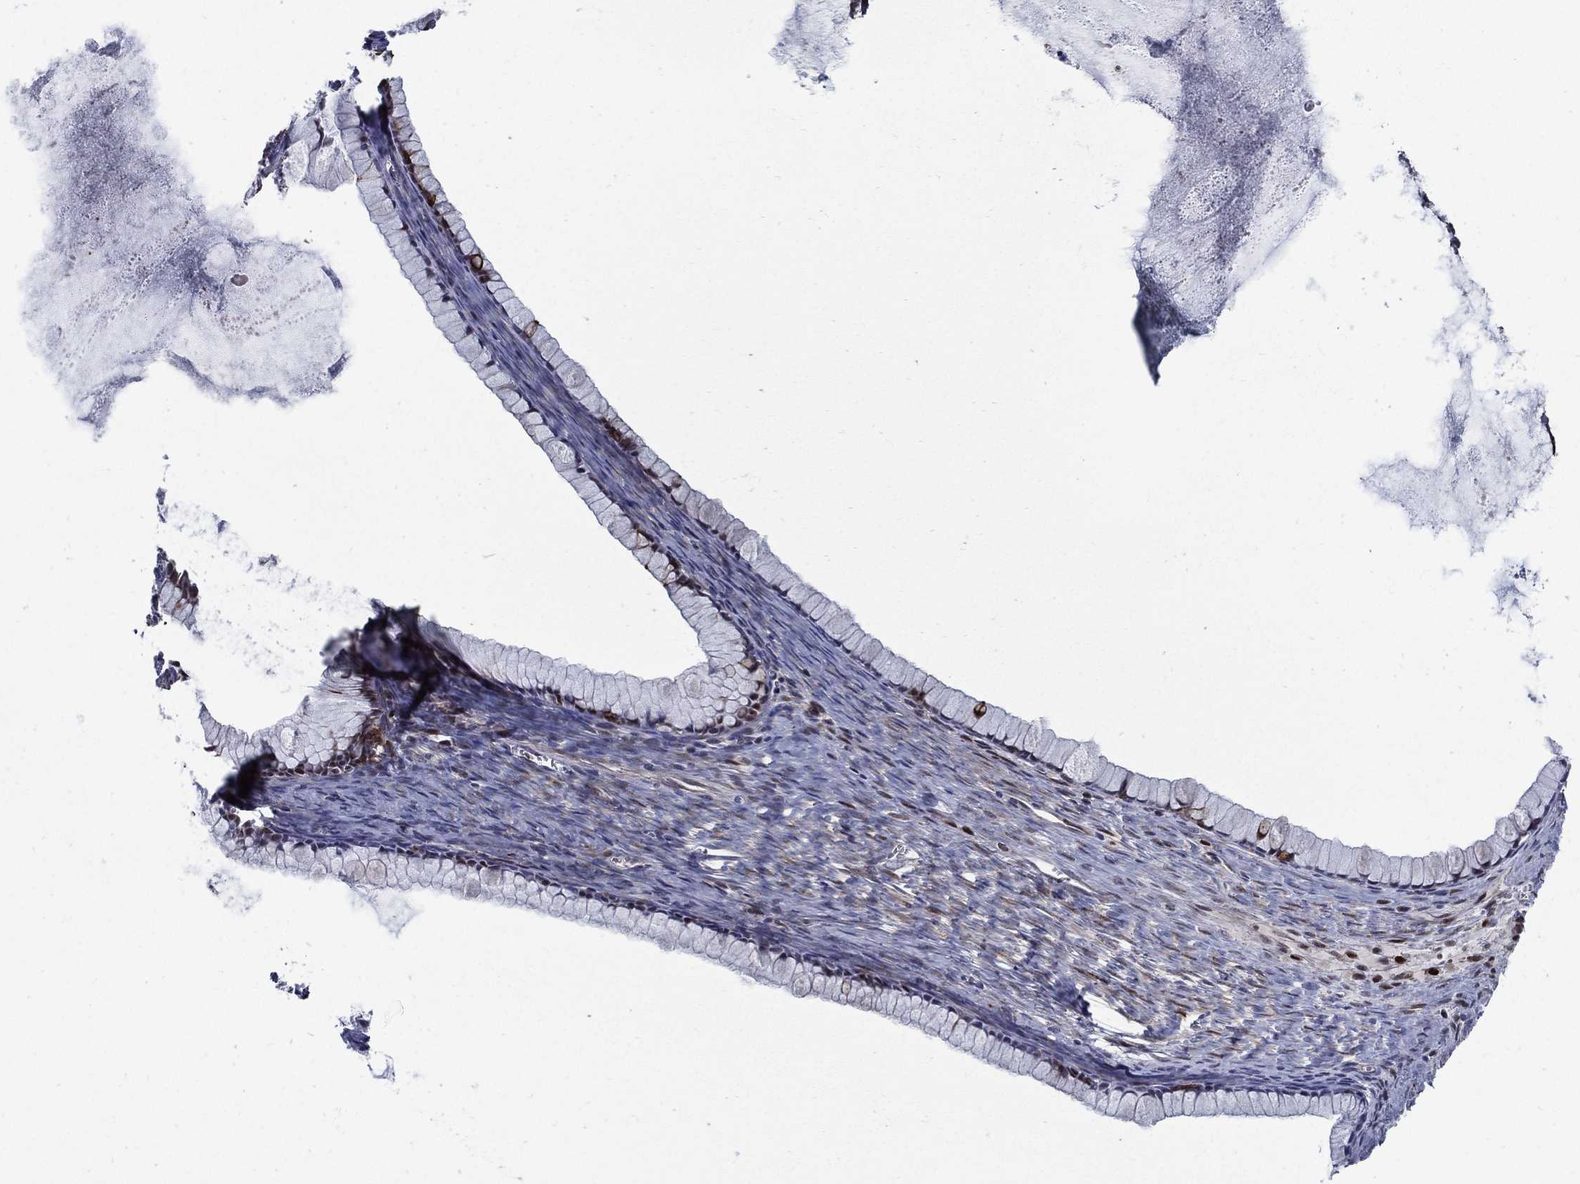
{"staining": {"intensity": "moderate", "quantity": "<25%", "location": "cytoplasmic/membranous"}, "tissue": "ovarian cancer", "cell_type": "Tumor cells", "image_type": "cancer", "snomed": [{"axis": "morphology", "description": "Cystadenocarcinoma, mucinous, NOS"}, {"axis": "topography", "description": "Ovary"}], "caption": "Ovarian mucinous cystadenocarcinoma was stained to show a protein in brown. There is low levels of moderate cytoplasmic/membranous positivity in approximately <25% of tumor cells.", "gene": "ARHGAP11A", "patient": {"sex": "female", "age": 41}}